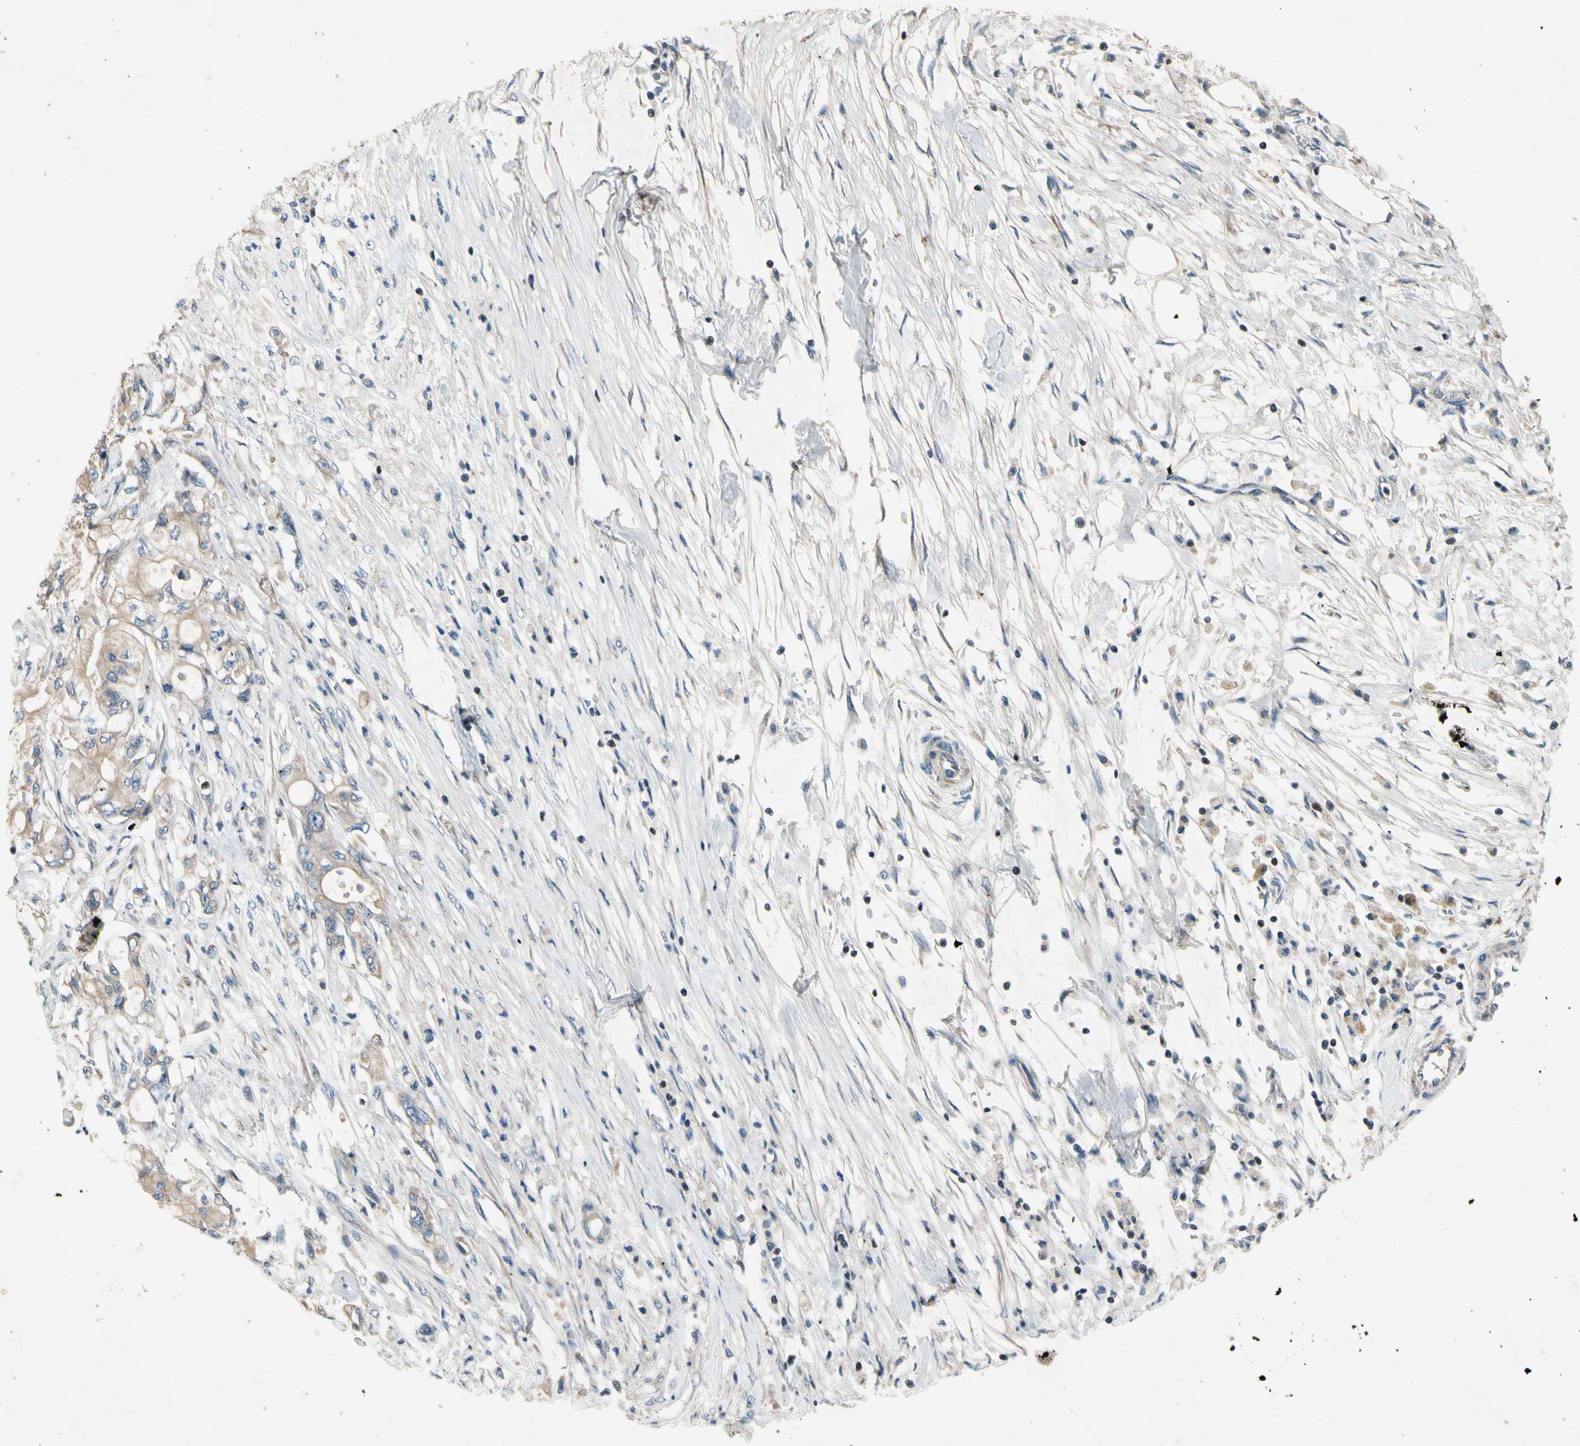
{"staining": {"intensity": "weak", "quantity": ">75%", "location": "cytoplasmic/membranous"}, "tissue": "pancreatic cancer", "cell_type": "Tumor cells", "image_type": "cancer", "snomed": [{"axis": "morphology", "description": "Adenocarcinoma, NOS"}, {"axis": "topography", "description": "Pancreas"}], "caption": "High-power microscopy captured an IHC histopathology image of adenocarcinoma (pancreatic), revealing weak cytoplasmic/membranous expression in about >75% of tumor cells.", "gene": "TBX21", "patient": {"sex": "male", "age": 79}}